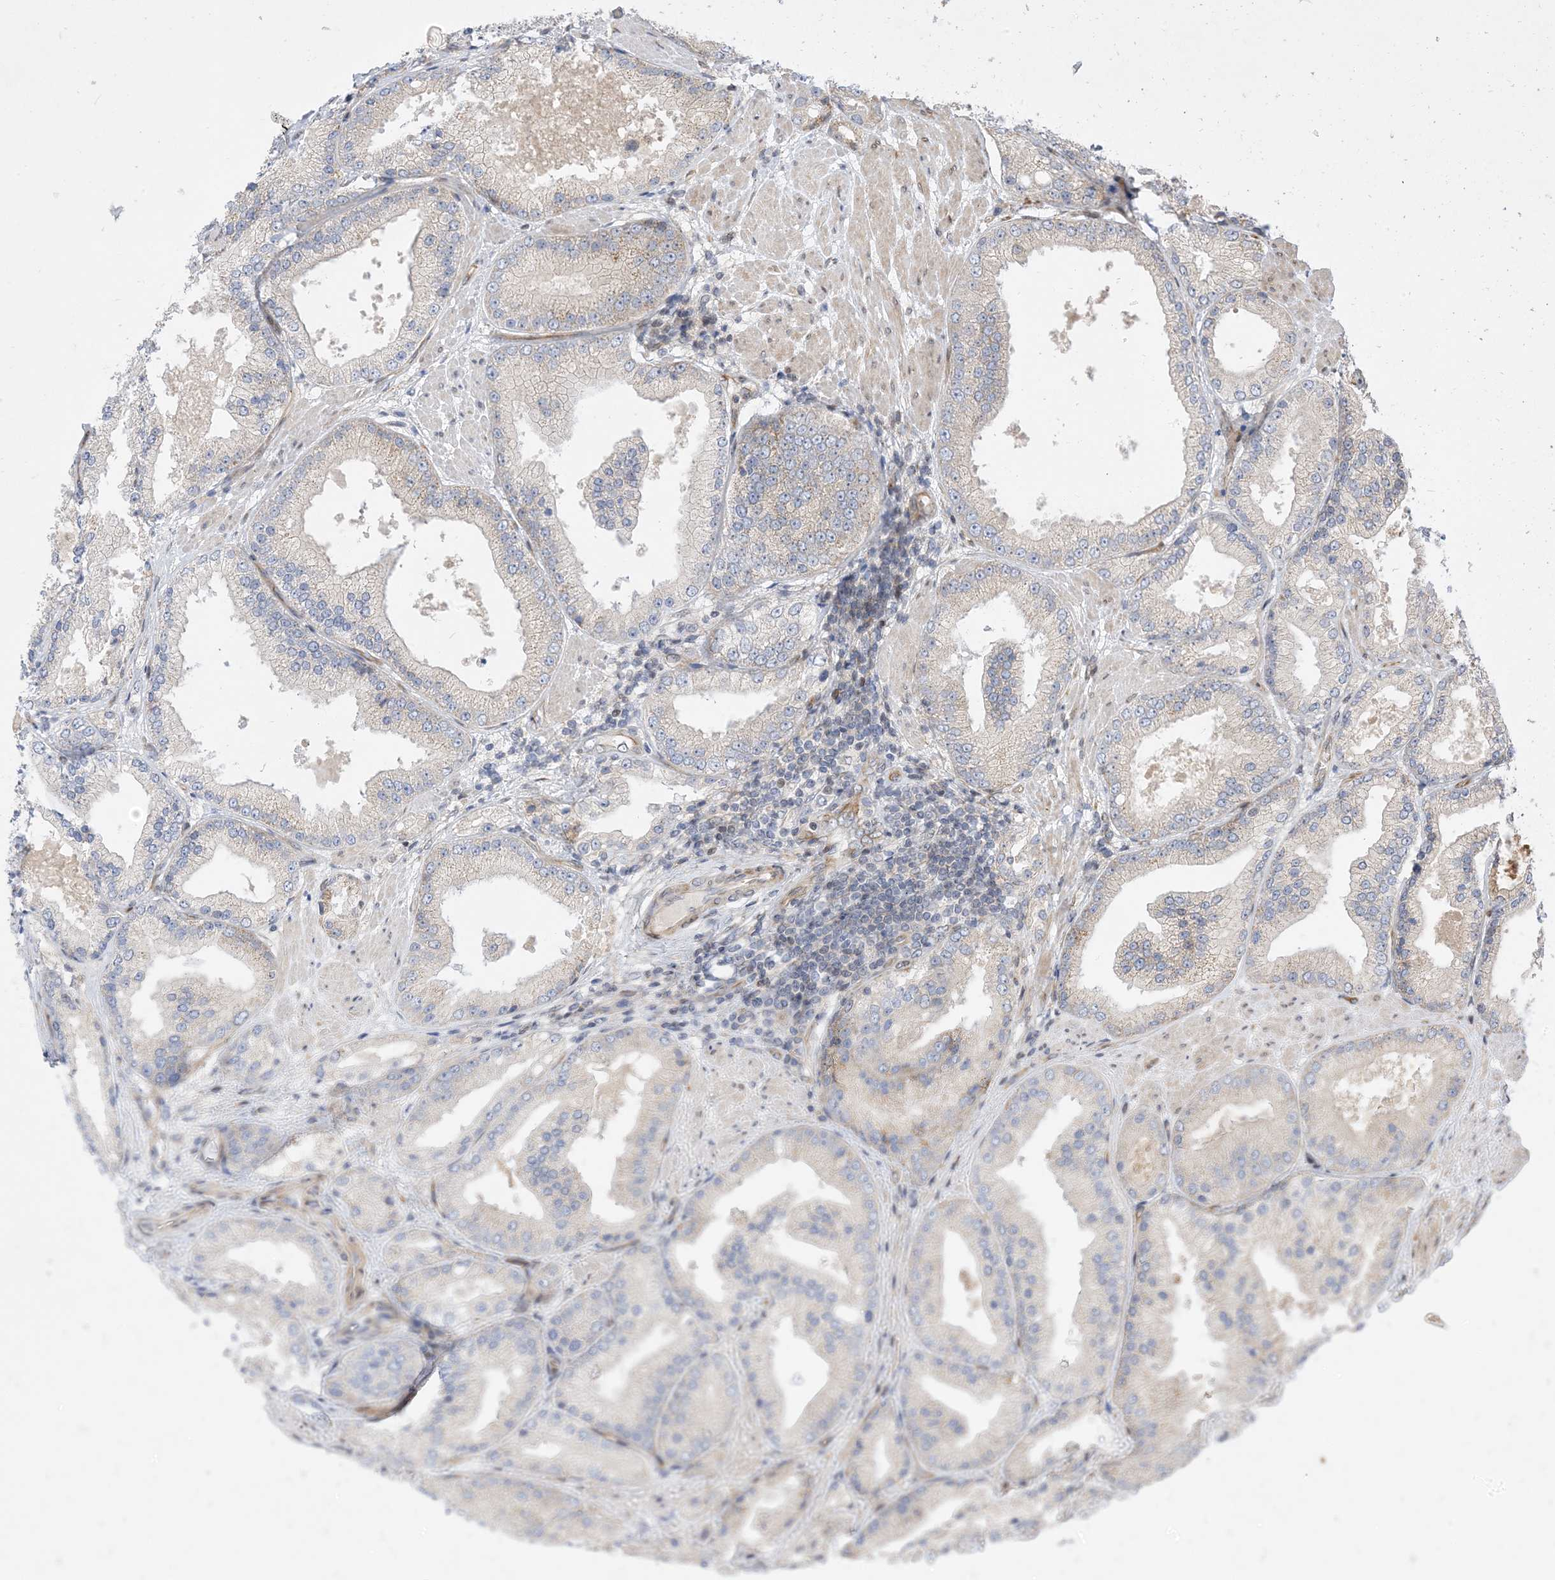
{"staining": {"intensity": "negative", "quantity": "none", "location": "none"}, "tissue": "prostate cancer", "cell_type": "Tumor cells", "image_type": "cancer", "snomed": [{"axis": "morphology", "description": "Adenocarcinoma, Low grade"}, {"axis": "topography", "description": "Prostate"}], "caption": "Human low-grade adenocarcinoma (prostate) stained for a protein using immunohistochemistry (IHC) displays no positivity in tumor cells.", "gene": "TYSND1", "patient": {"sex": "male", "age": 67}}